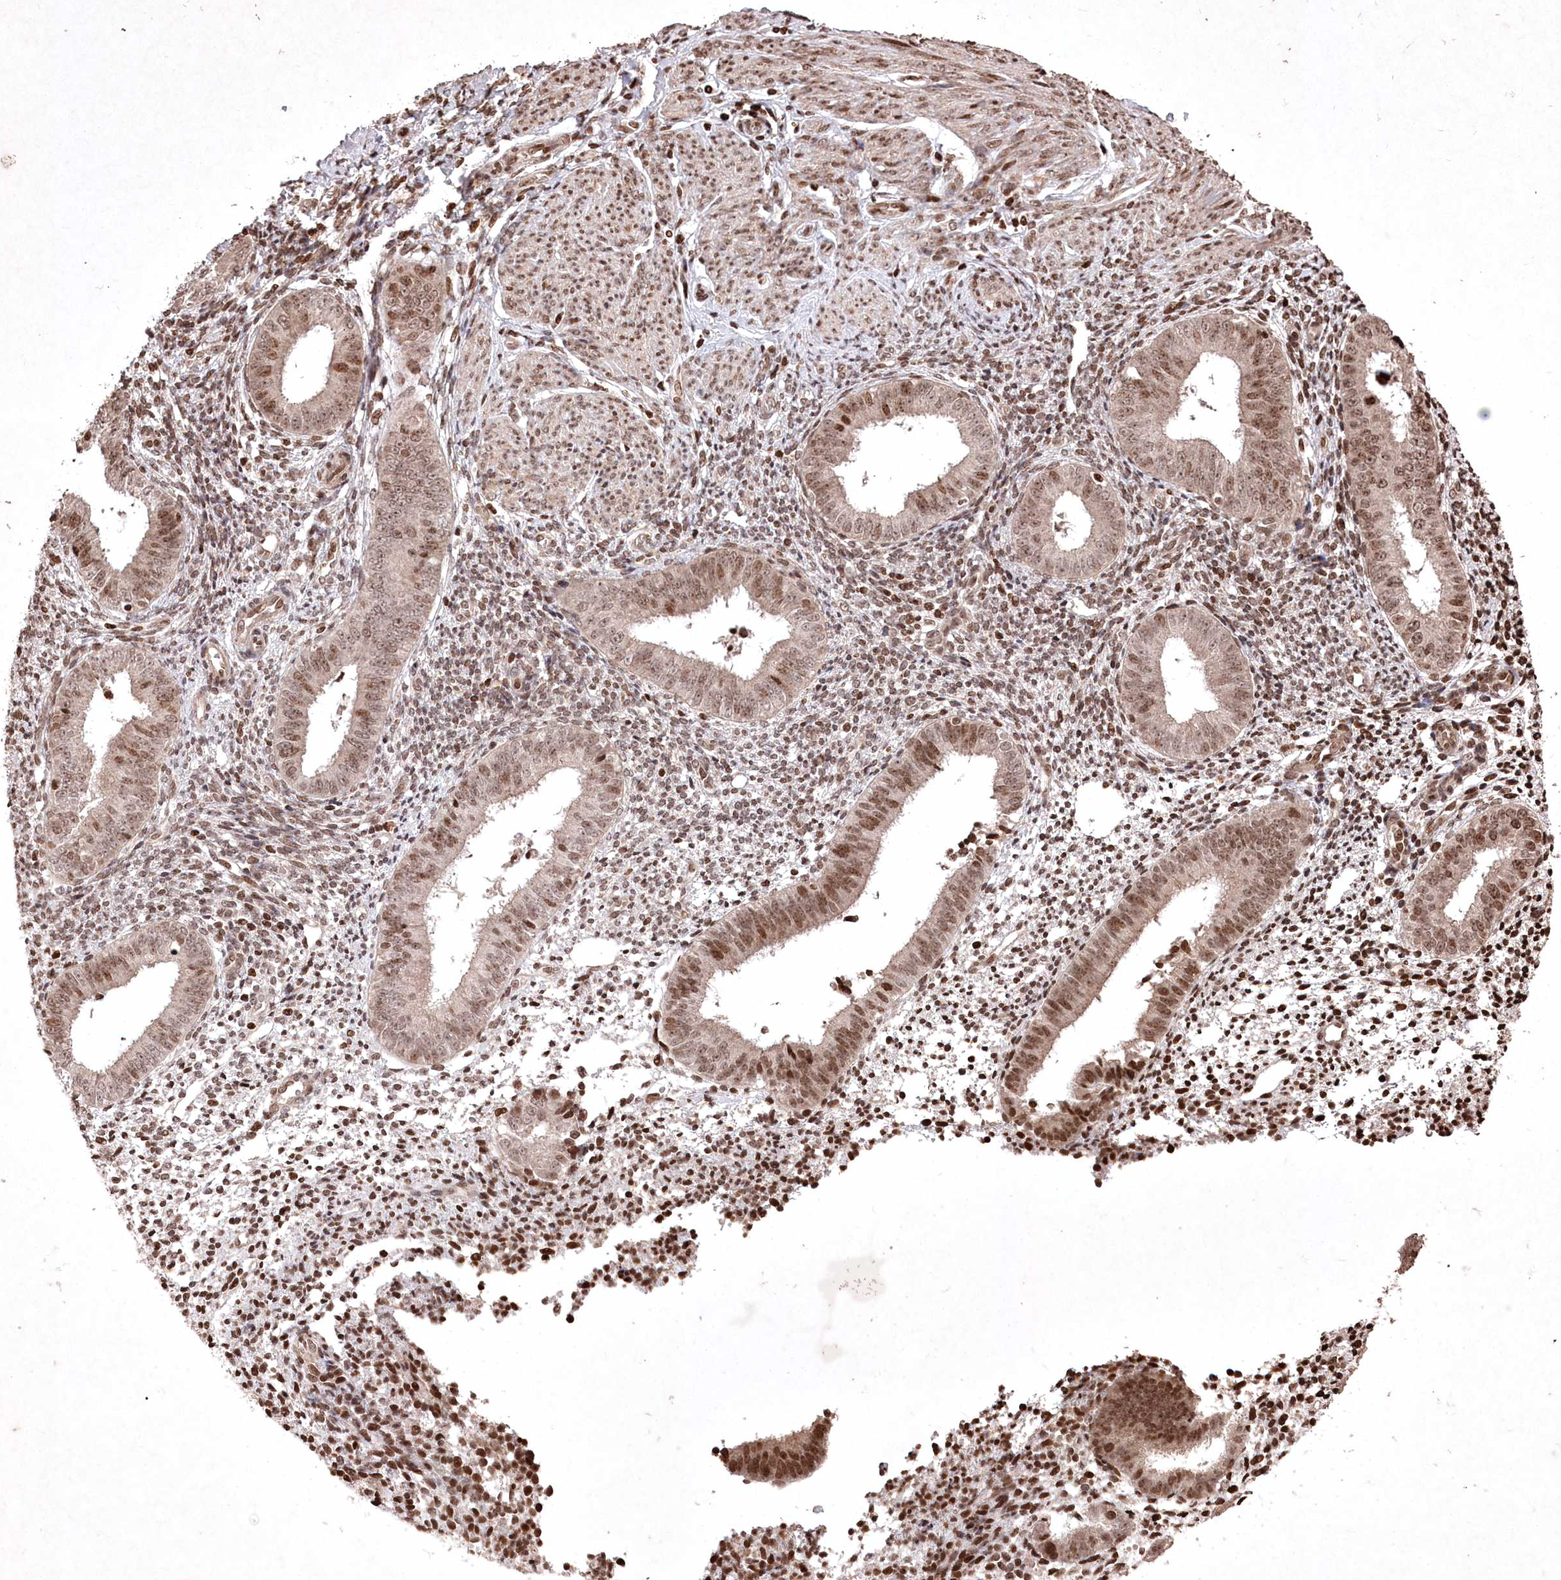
{"staining": {"intensity": "moderate", "quantity": ">75%", "location": "nuclear"}, "tissue": "endometrium", "cell_type": "Cells in endometrial stroma", "image_type": "normal", "snomed": [{"axis": "morphology", "description": "Normal tissue, NOS"}, {"axis": "topography", "description": "Uterus"}, {"axis": "topography", "description": "Endometrium"}], "caption": "Unremarkable endometrium demonstrates moderate nuclear staining in approximately >75% of cells in endometrial stroma.", "gene": "CCSER2", "patient": {"sex": "female", "age": 48}}